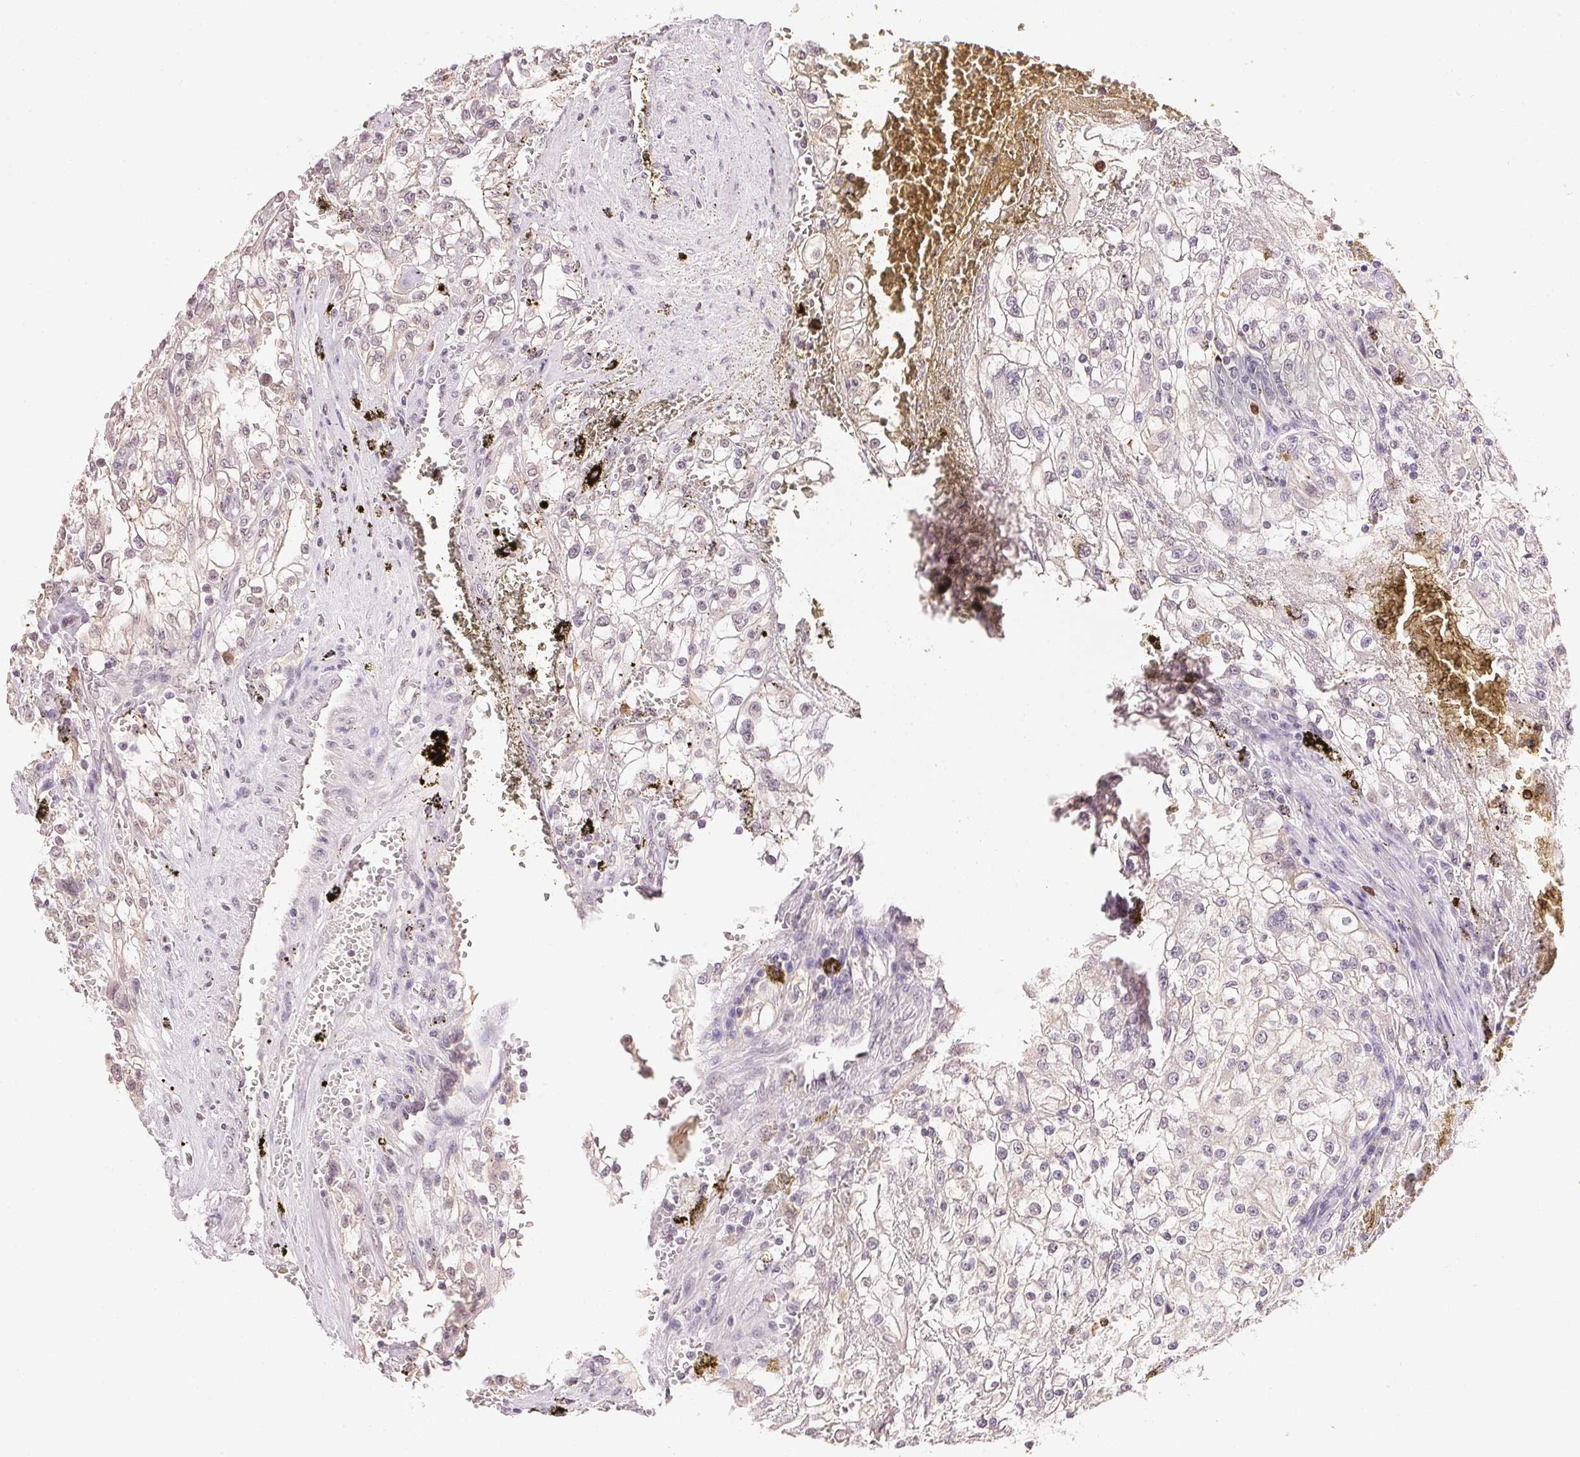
{"staining": {"intensity": "negative", "quantity": "none", "location": "none"}, "tissue": "renal cancer", "cell_type": "Tumor cells", "image_type": "cancer", "snomed": [{"axis": "morphology", "description": "Adenocarcinoma, NOS"}, {"axis": "topography", "description": "Kidney"}], "caption": "Immunohistochemistry (IHC) photomicrograph of human renal cancer (adenocarcinoma) stained for a protein (brown), which displays no staining in tumor cells.", "gene": "FNDC4", "patient": {"sex": "female", "age": 74}}